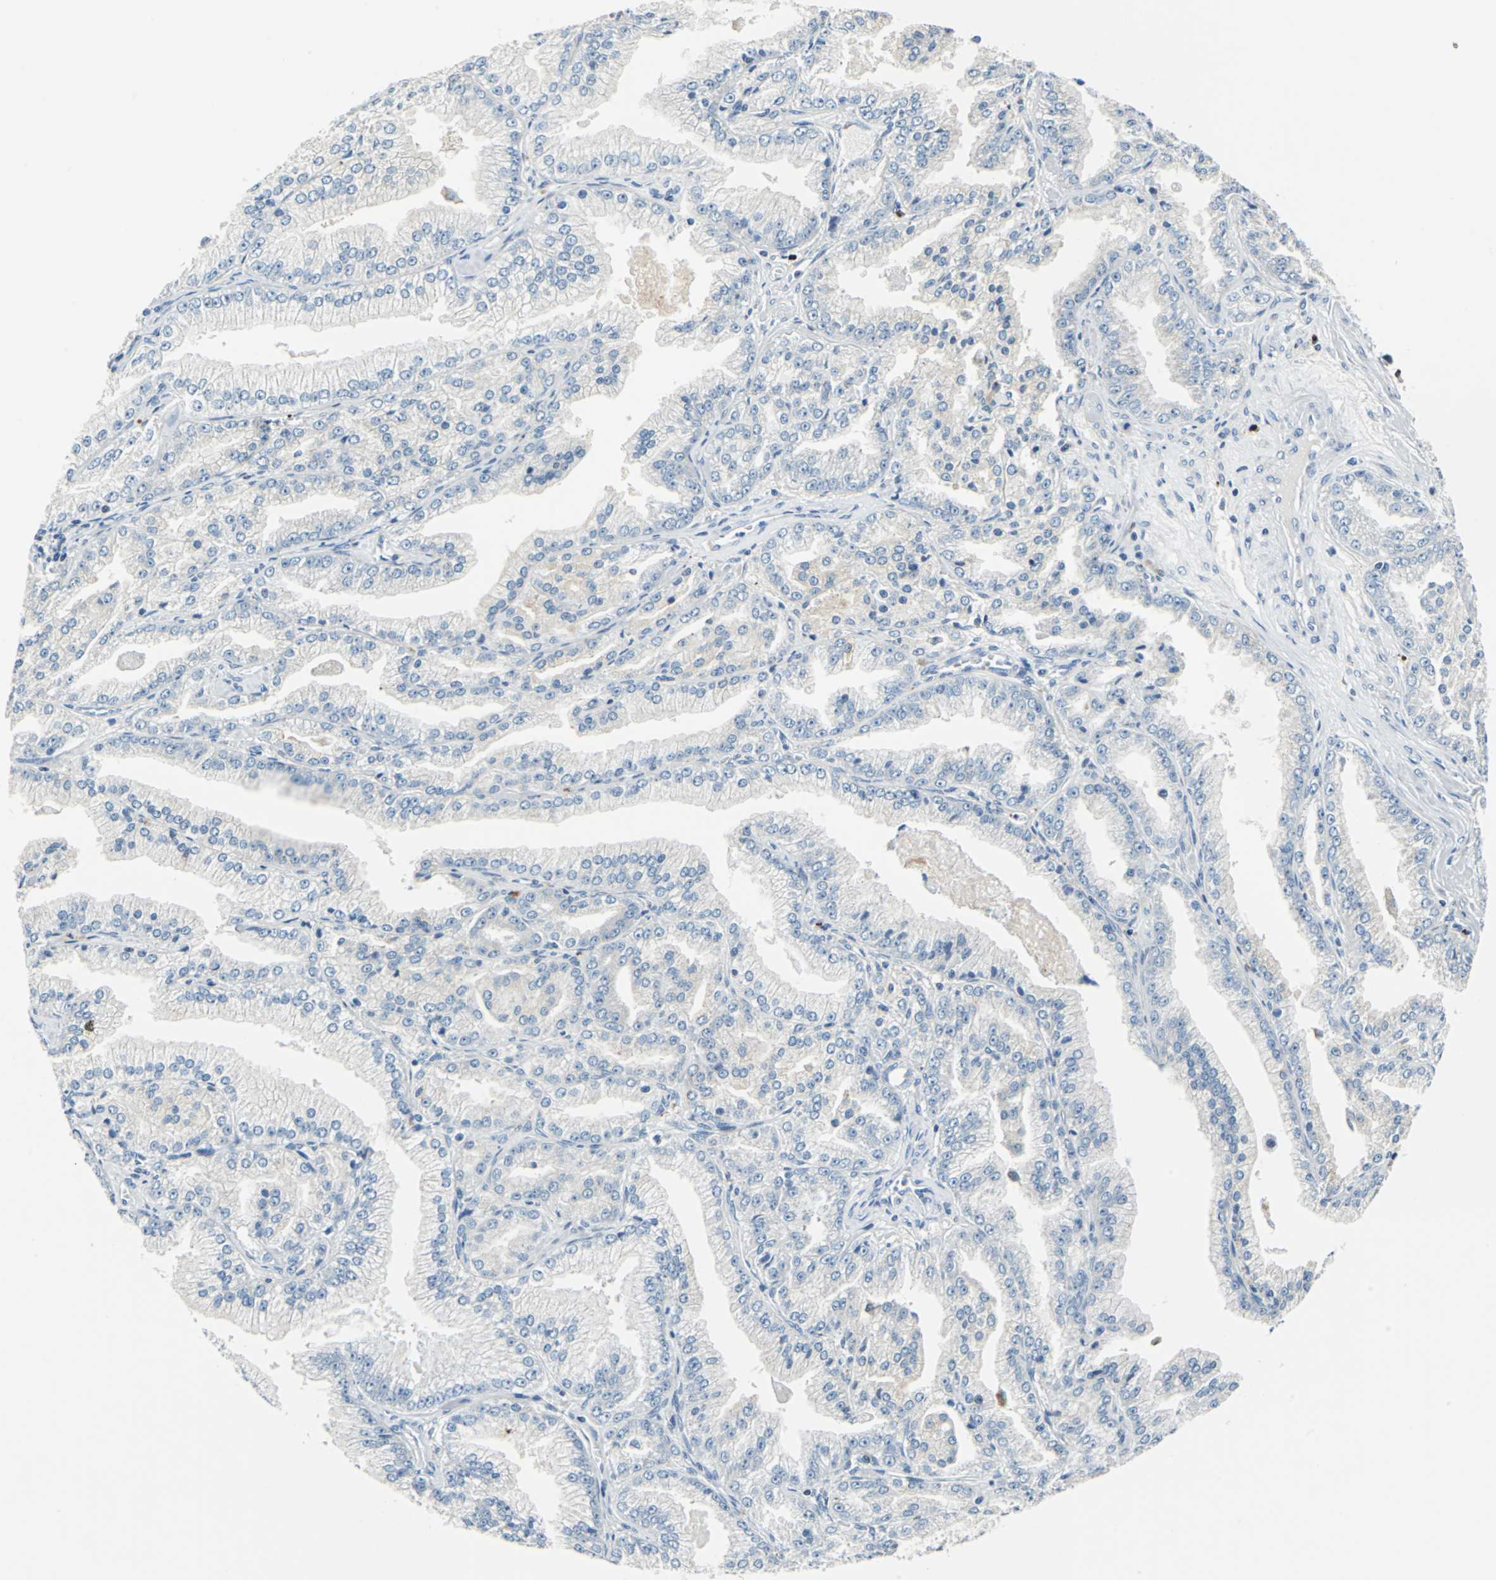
{"staining": {"intensity": "negative", "quantity": "none", "location": "none"}, "tissue": "prostate cancer", "cell_type": "Tumor cells", "image_type": "cancer", "snomed": [{"axis": "morphology", "description": "Adenocarcinoma, High grade"}, {"axis": "topography", "description": "Prostate"}], "caption": "The immunohistochemistry (IHC) micrograph has no significant positivity in tumor cells of prostate cancer tissue.", "gene": "HCFC2", "patient": {"sex": "male", "age": 61}}